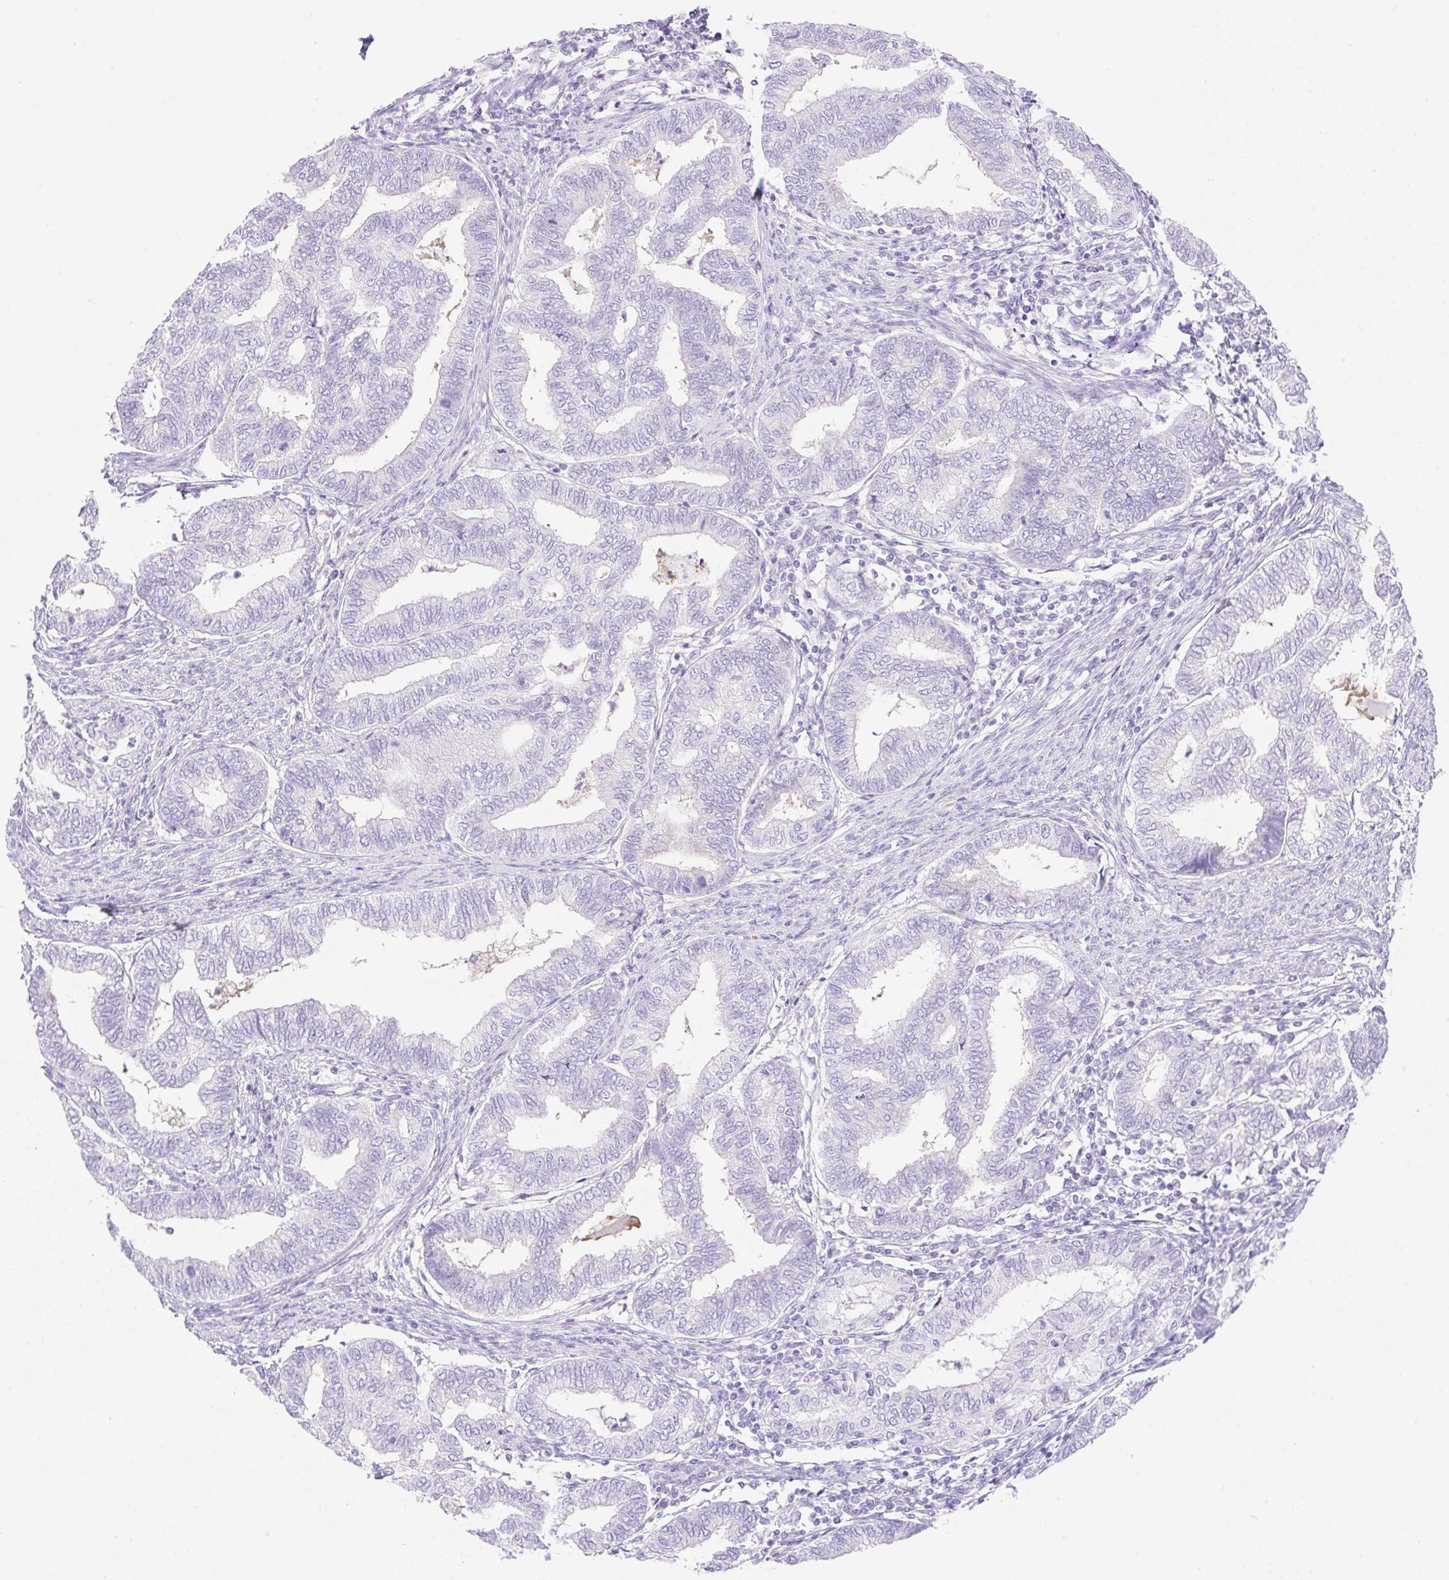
{"staining": {"intensity": "negative", "quantity": "none", "location": "none"}, "tissue": "endometrial cancer", "cell_type": "Tumor cells", "image_type": "cancer", "snomed": [{"axis": "morphology", "description": "Adenocarcinoma, NOS"}, {"axis": "topography", "description": "Endometrium"}], "caption": "There is no significant positivity in tumor cells of endometrial cancer (adenocarcinoma).", "gene": "CDX1", "patient": {"sex": "female", "age": 79}}